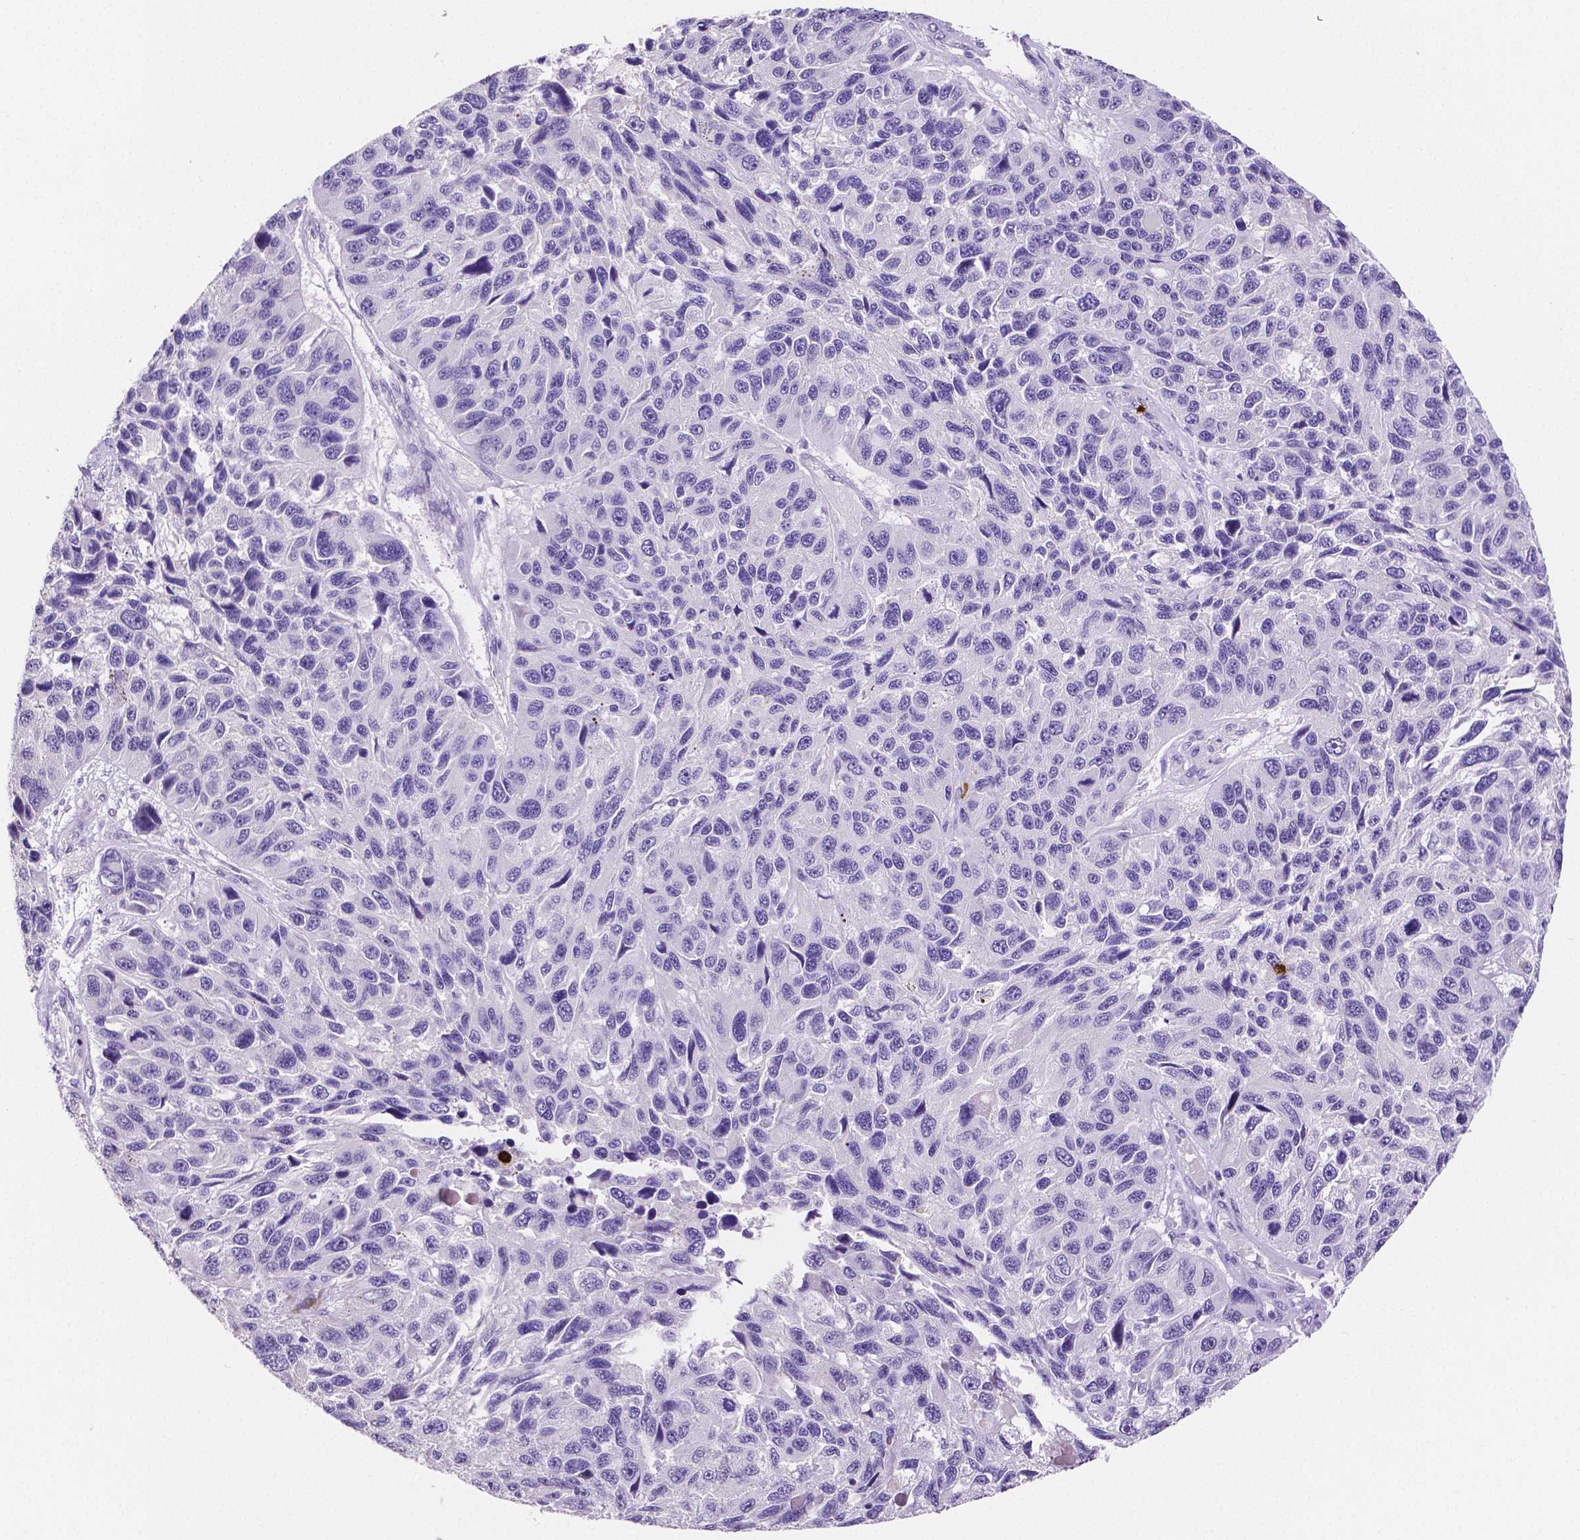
{"staining": {"intensity": "negative", "quantity": "none", "location": "none"}, "tissue": "melanoma", "cell_type": "Tumor cells", "image_type": "cancer", "snomed": [{"axis": "morphology", "description": "Malignant melanoma, NOS"}, {"axis": "topography", "description": "Skin"}], "caption": "Immunohistochemistry (IHC) photomicrograph of malignant melanoma stained for a protein (brown), which shows no staining in tumor cells.", "gene": "MMP9", "patient": {"sex": "male", "age": 53}}